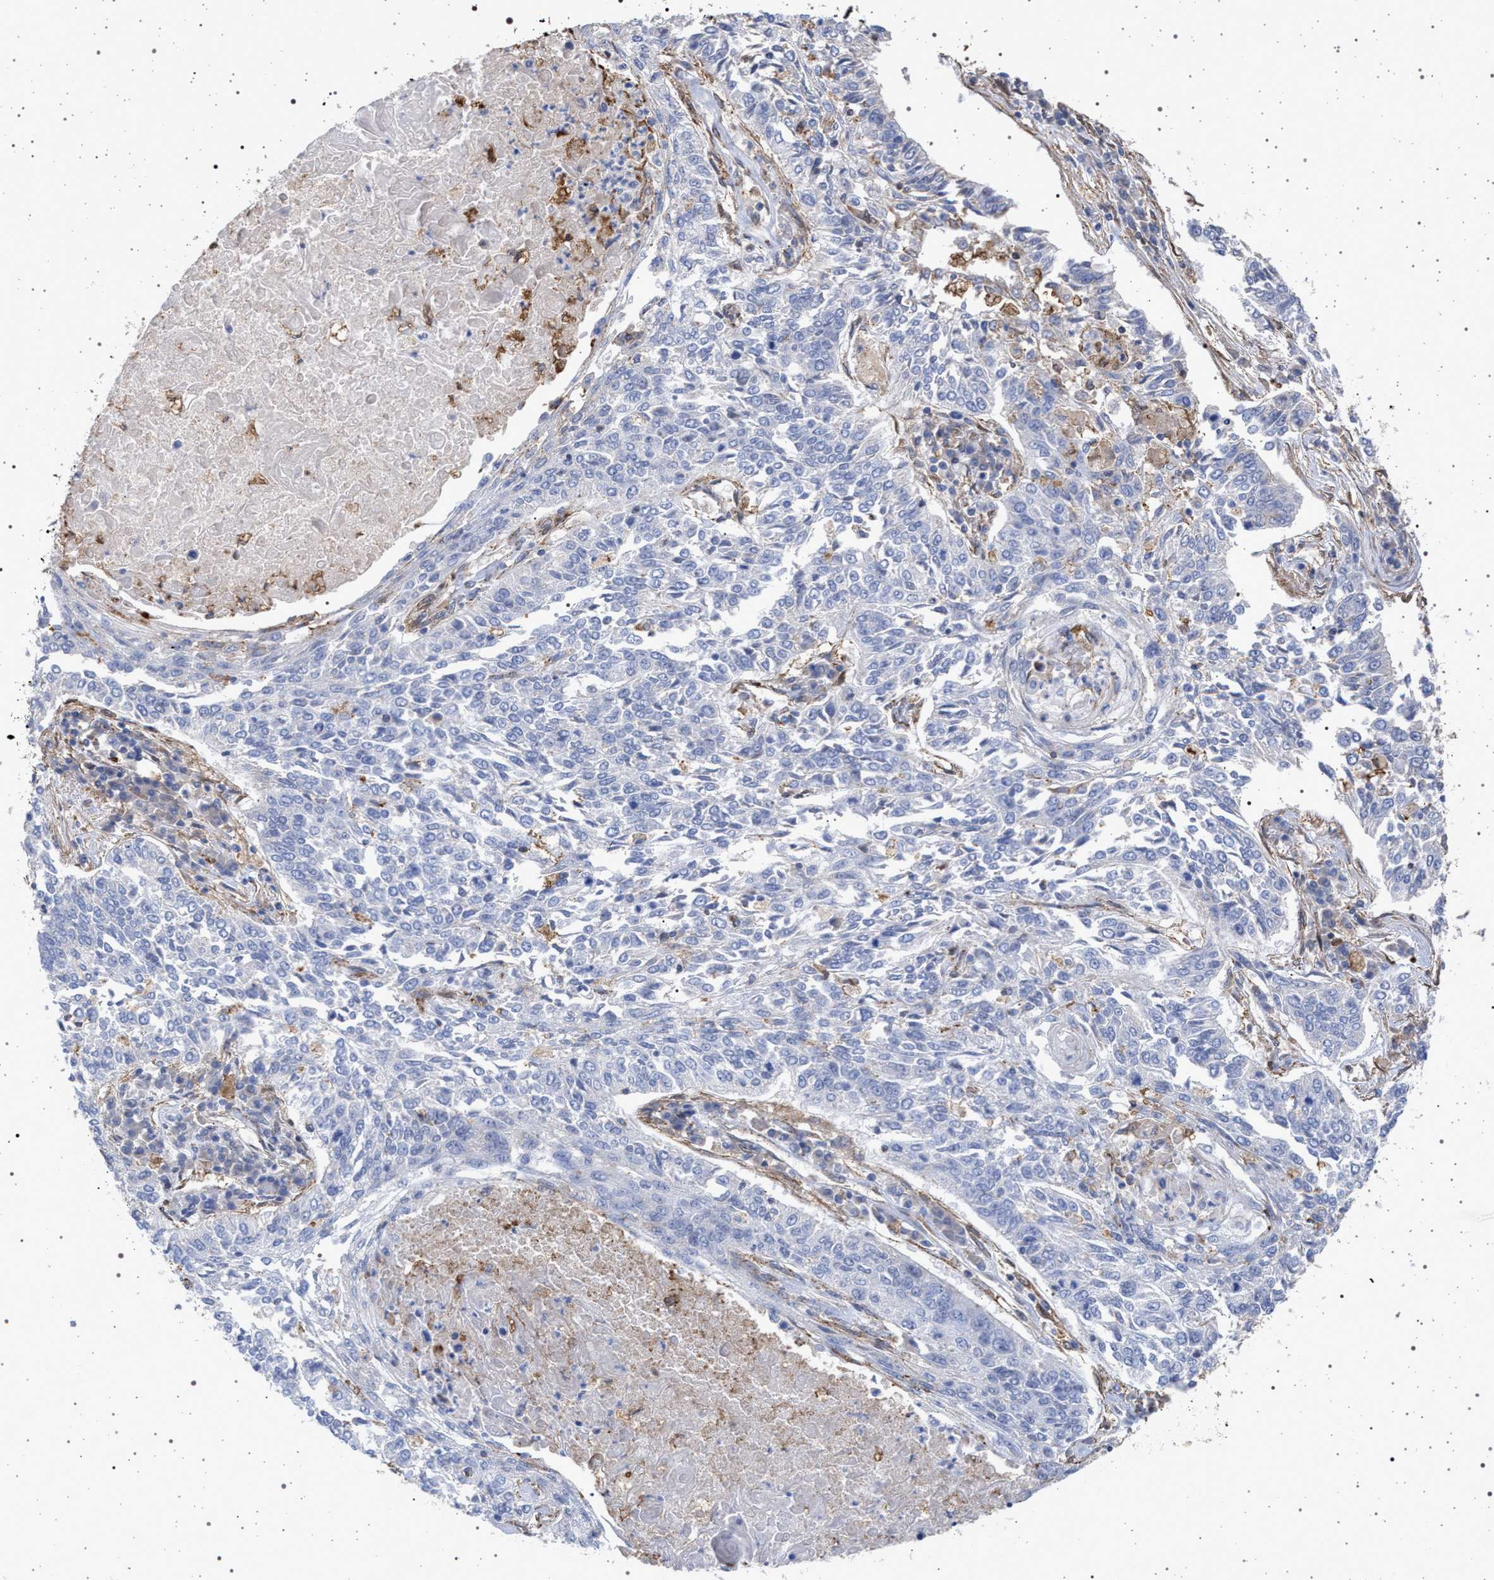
{"staining": {"intensity": "negative", "quantity": "none", "location": "none"}, "tissue": "lung cancer", "cell_type": "Tumor cells", "image_type": "cancer", "snomed": [{"axis": "morphology", "description": "Normal tissue, NOS"}, {"axis": "morphology", "description": "Squamous cell carcinoma, NOS"}, {"axis": "topography", "description": "Cartilage tissue"}, {"axis": "topography", "description": "Bronchus"}, {"axis": "topography", "description": "Lung"}], "caption": "IHC of lung cancer reveals no positivity in tumor cells.", "gene": "PLG", "patient": {"sex": "female", "age": 49}}